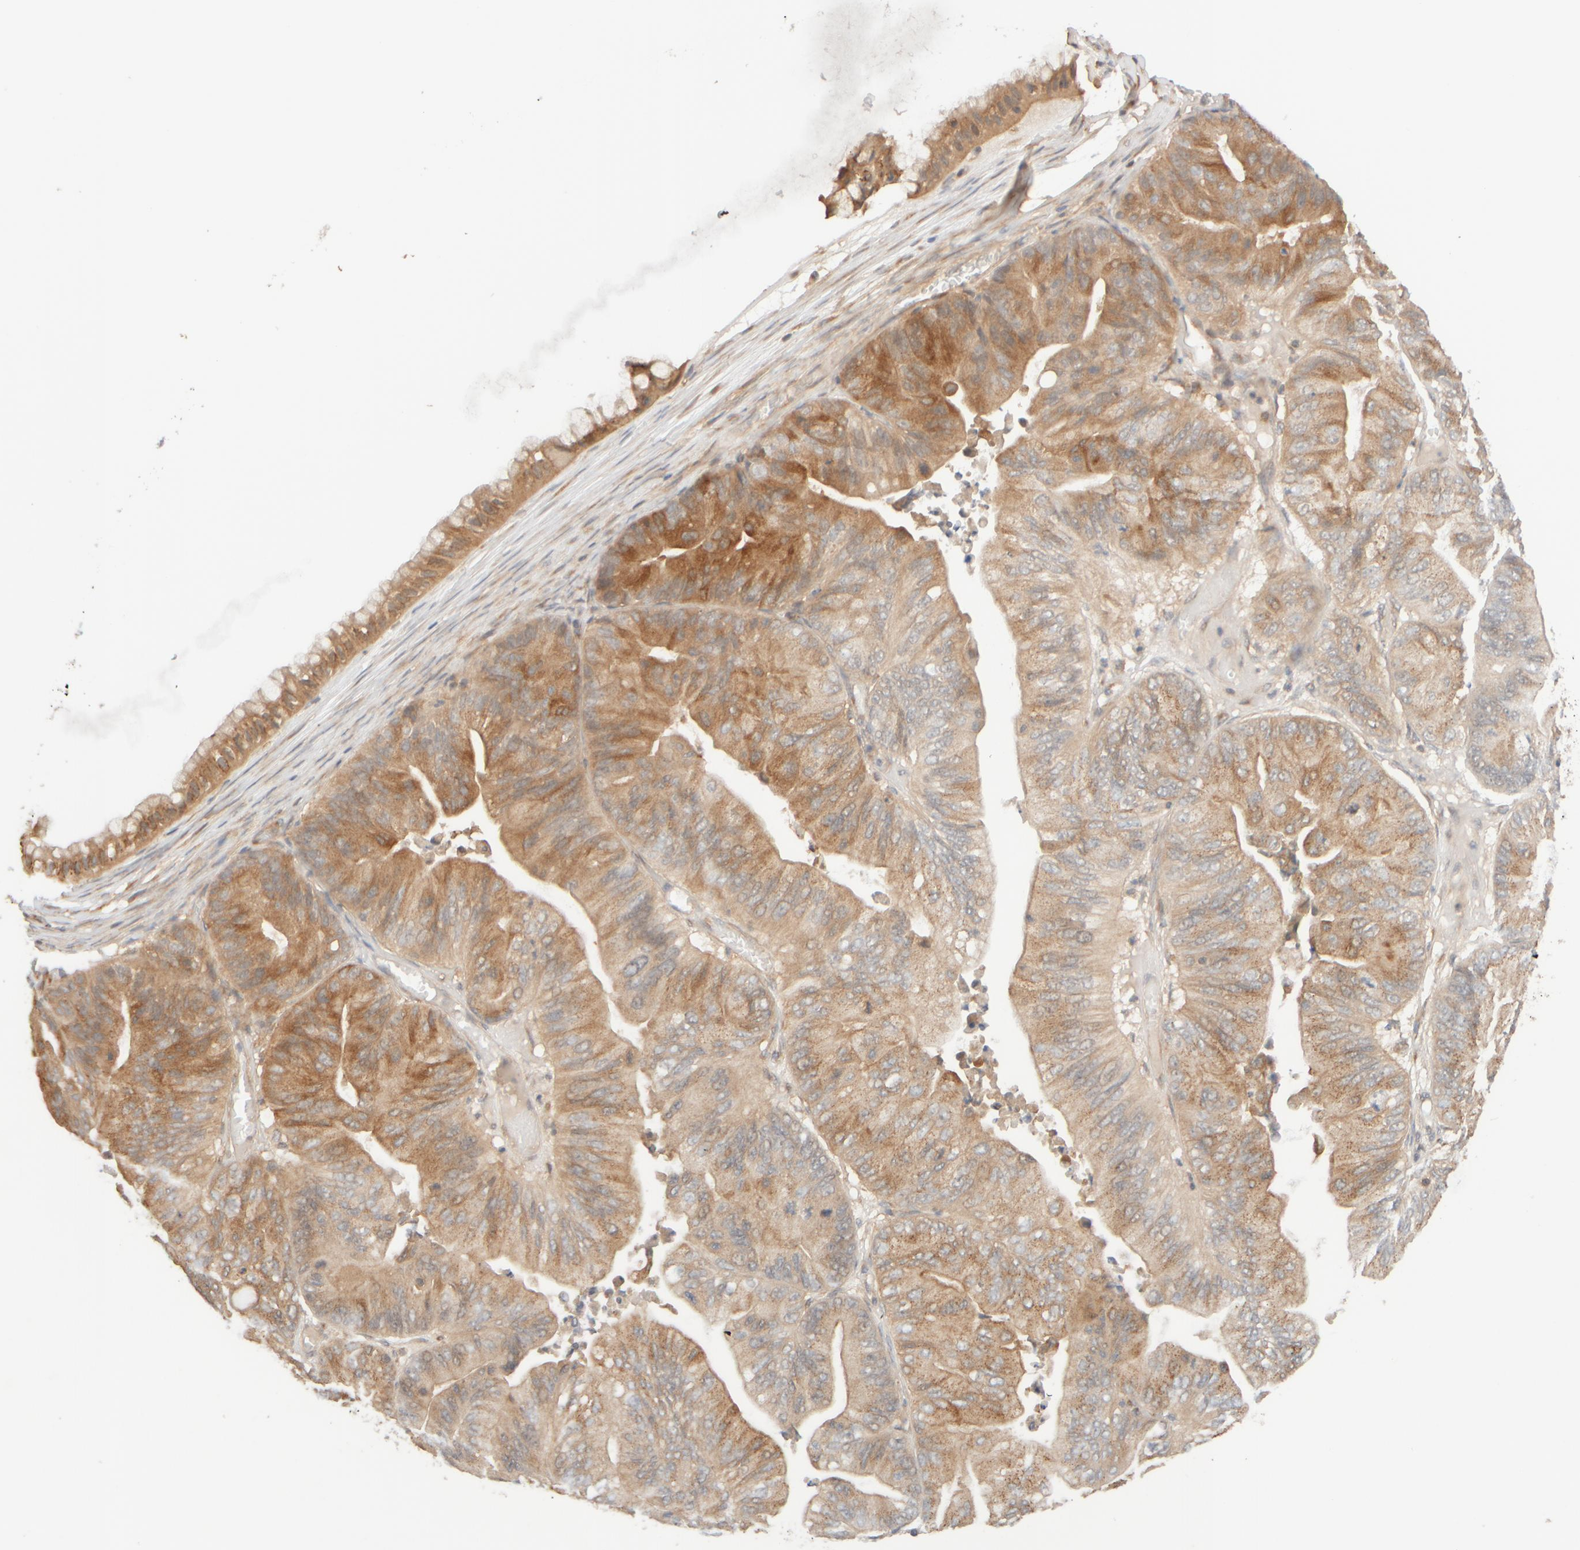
{"staining": {"intensity": "moderate", "quantity": "25%-75%", "location": "cytoplasmic/membranous"}, "tissue": "ovarian cancer", "cell_type": "Tumor cells", "image_type": "cancer", "snomed": [{"axis": "morphology", "description": "Cystadenocarcinoma, mucinous, NOS"}, {"axis": "topography", "description": "Ovary"}], "caption": "Ovarian cancer tissue displays moderate cytoplasmic/membranous expression in approximately 25%-75% of tumor cells (brown staining indicates protein expression, while blue staining denotes nuclei).", "gene": "RABEP1", "patient": {"sex": "female", "age": 61}}